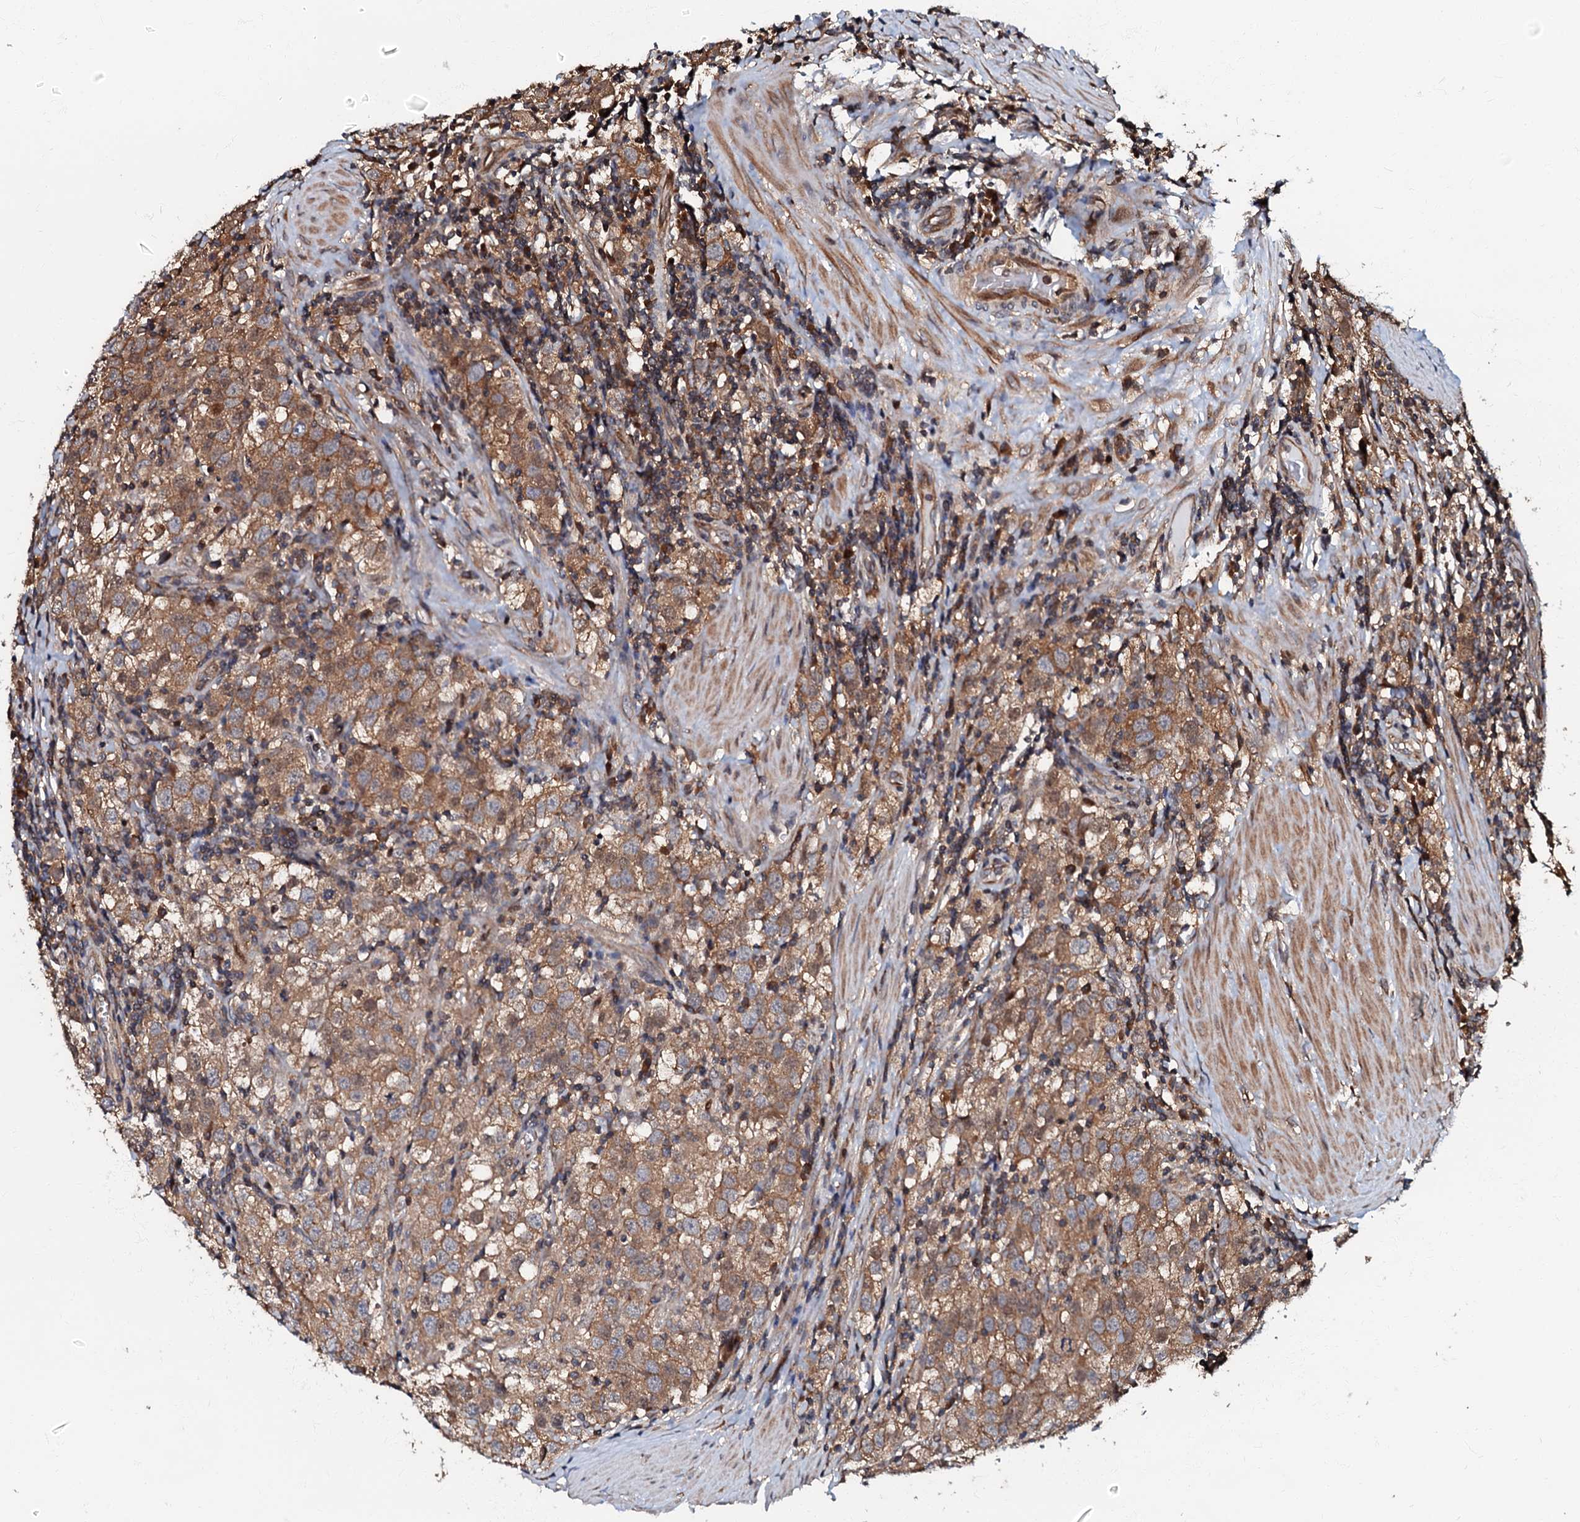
{"staining": {"intensity": "moderate", "quantity": ">75%", "location": "cytoplasmic/membranous"}, "tissue": "testis cancer", "cell_type": "Tumor cells", "image_type": "cancer", "snomed": [{"axis": "morphology", "description": "Seminoma, NOS"}, {"axis": "morphology", "description": "Carcinoma, Embryonal, NOS"}, {"axis": "topography", "description": "Testis"}], "caption": "The micrograph exhibits staining of seminoma (testis), revealing moderate cytoplasmic/membranous protein expression (brown color) within tumor cells. The staining was performed using DAB (3,3'-diaminobenzidine) to visualize the protein expression in brown, while the nuclei were stained in blue with hematoxylin (Magnification: 20x).", "gene": "OSBP", "patient": {"sex": "male", "age": 43}}